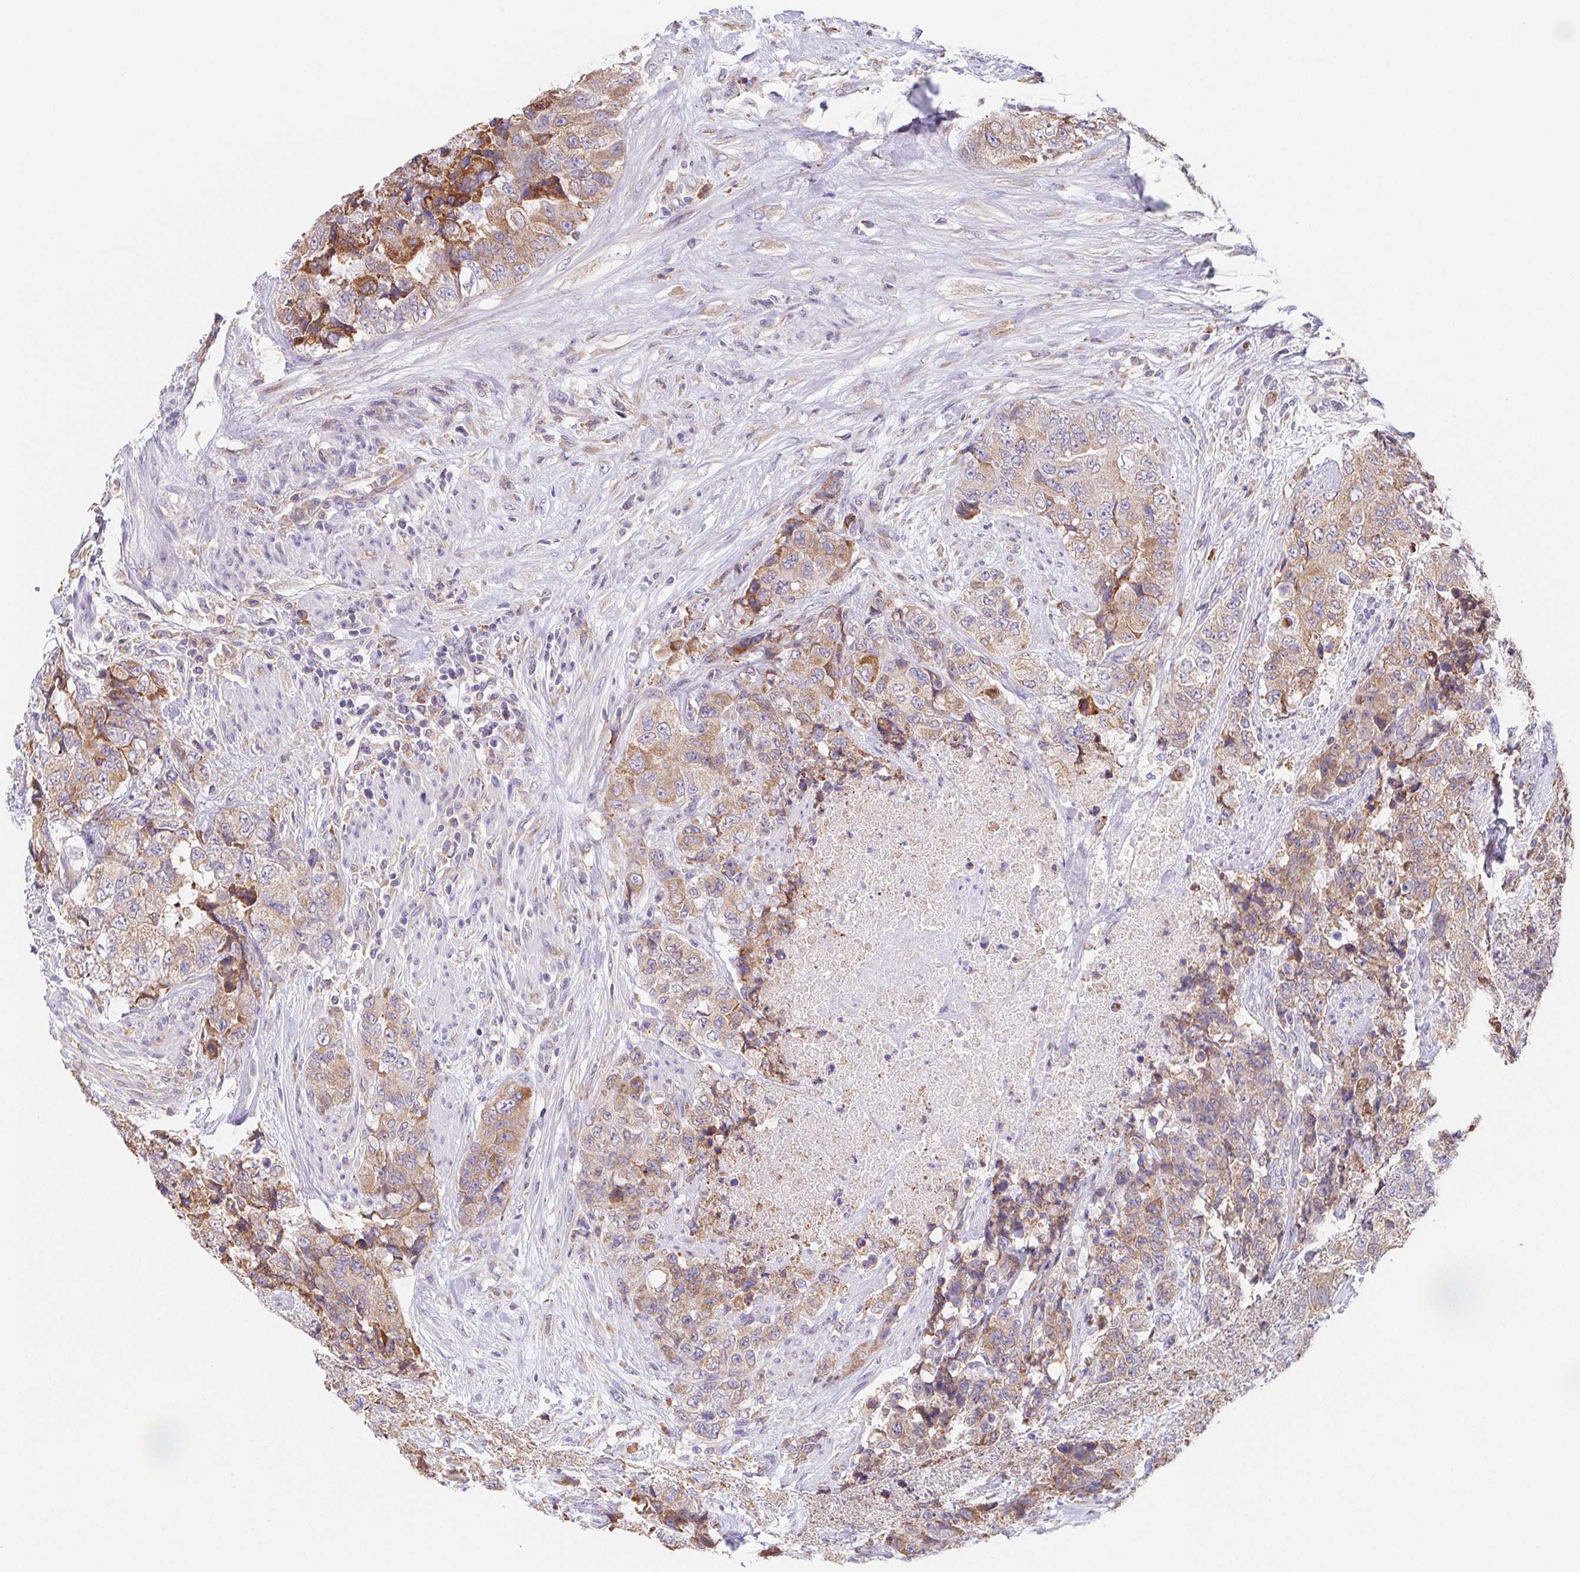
{"staining": {"intensity": "moderate", "quantity": ">75%", "location": "cytoplasmic/membranous"}, "tissue": "urothelial cancer", "cell_type": "Tumor cells", "image_type": "cancer", "snomed": [{"axis": "morphology", "description": "Urothelial carcinoma, High grade"}, {"axis": "topography", "description": "Urinary bladder"}], "caption": "A brown stain labels moderate cytoplasmic/membranous staining of a protein in urothelial cancer tumor cells. (IHC, brightfield microscopy, high magnification).", "gene": "ADAM8", "patient": {"sex": "female", "age": 78}}